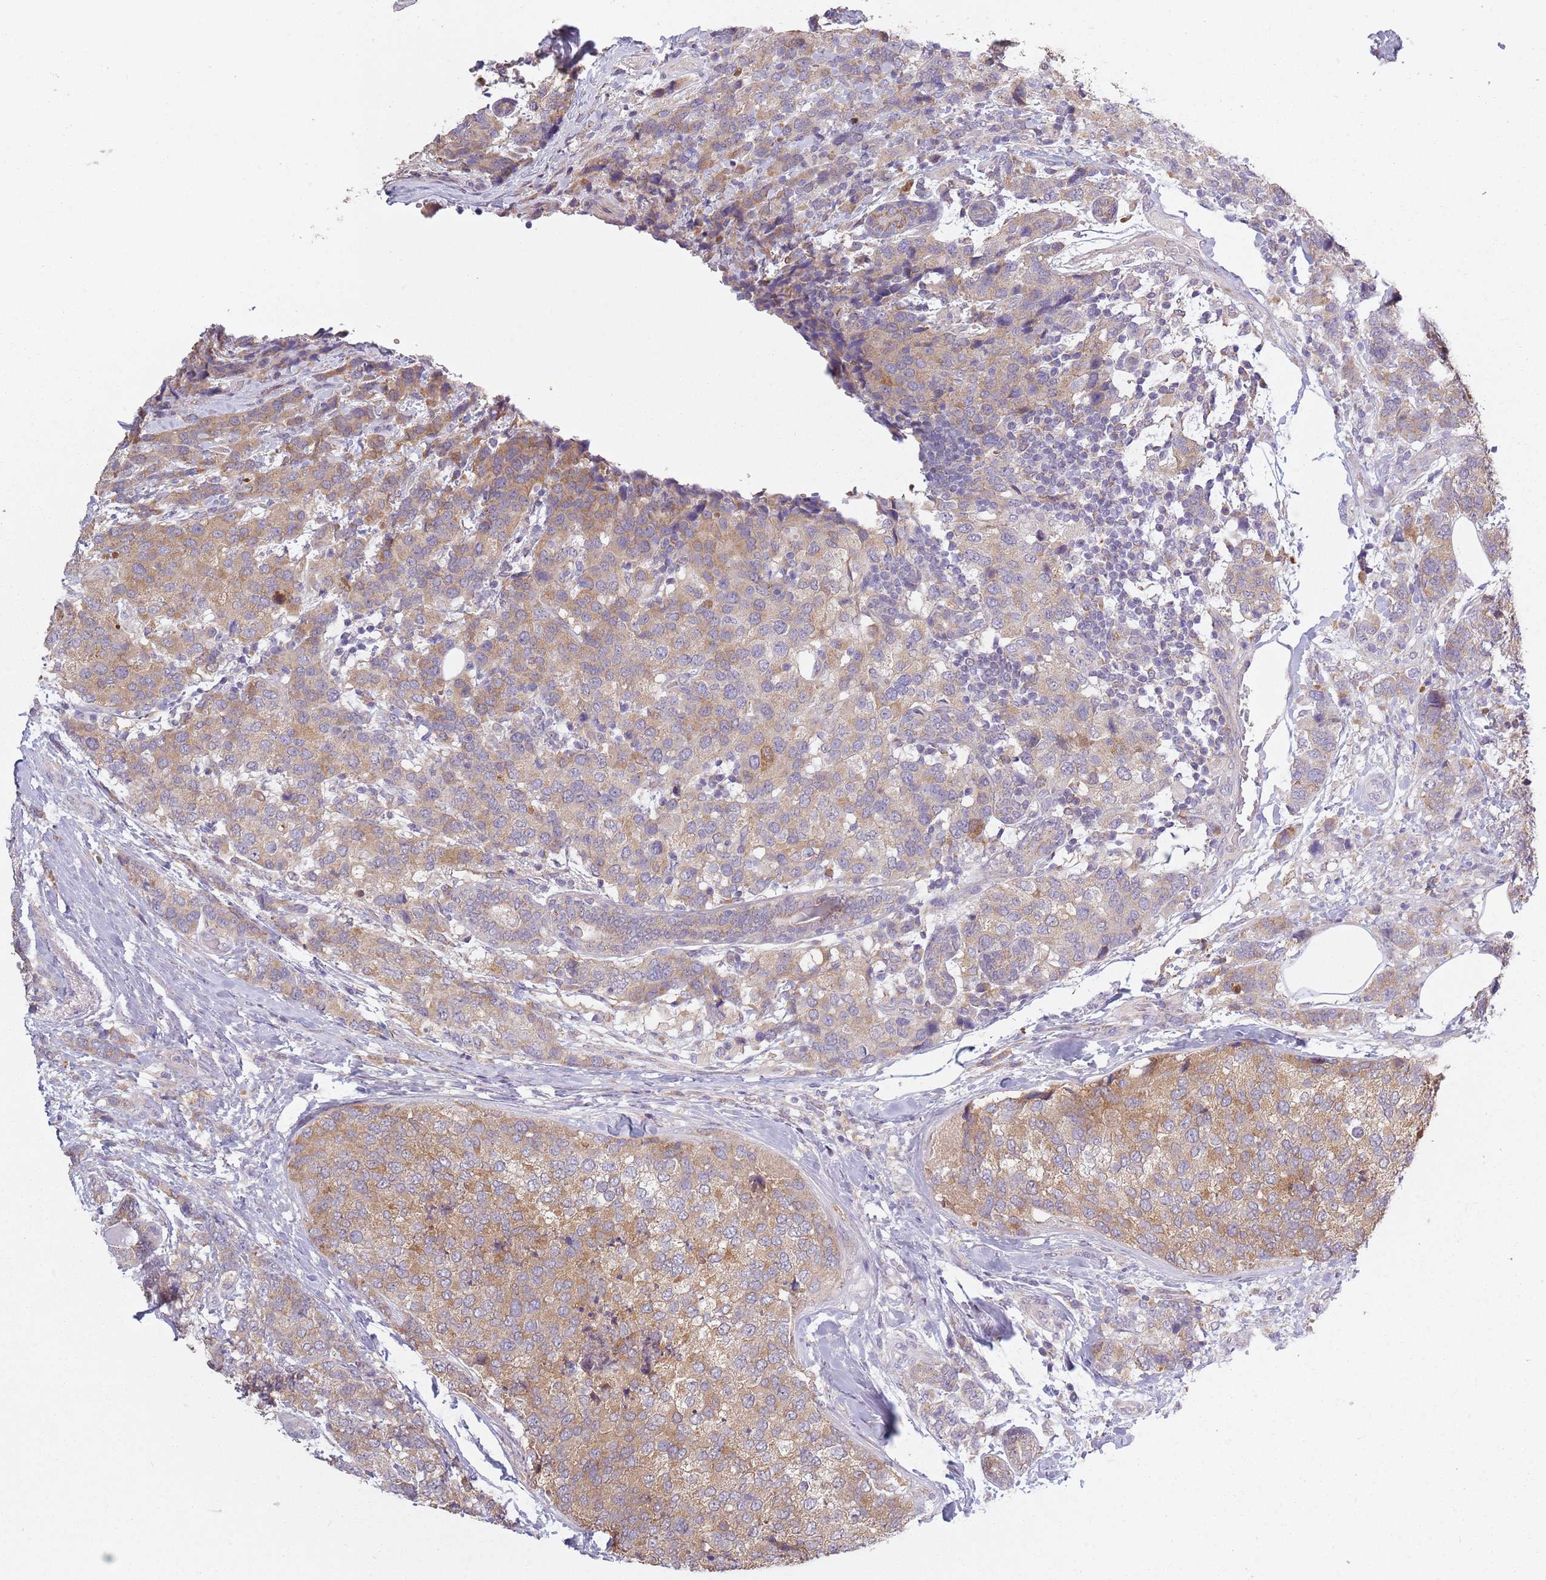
{"staining": {"intensity": "moderate", "quantity": "25%-75%", "location": "cytoplasmic/membranous"}, "tissue": "breast cancer", "cell_type": "Tumor cells", "image_type": "cancer", "snomed": [{"axis": "morphology", "description": "Lobular carcinoma"}, {"axis": "topography", "description": "Breast"}], "caption": "An image of human breast cancer stained for a protein reveals moderate cytoplasmic/membranous brown staining in tumor cells.", "gene": "COQ5", "patient": {"sex": "female", "age": 59}}